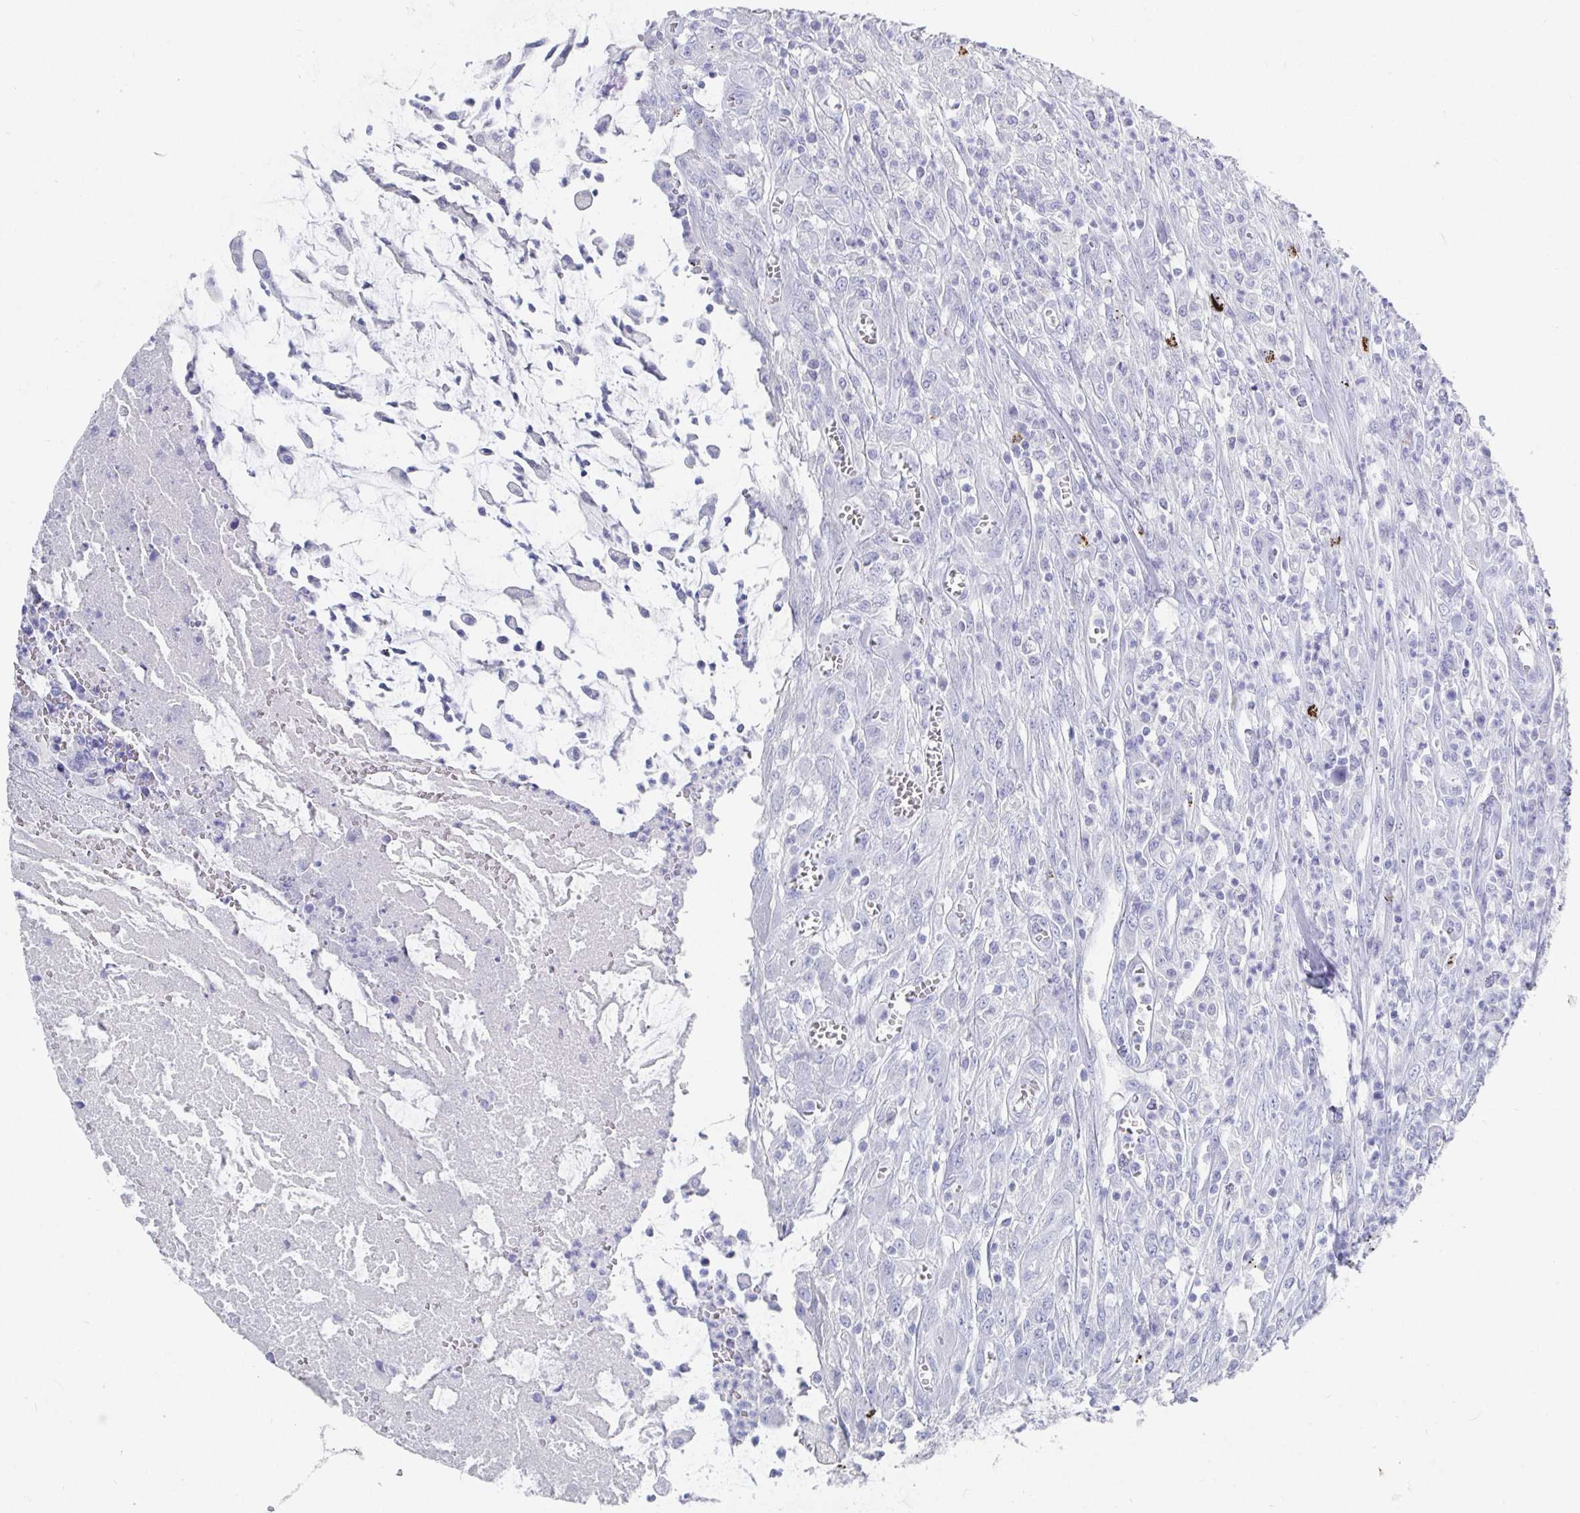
{"staining": {"intensity": "negative", "quantity": "none", "location": "none"}, "tissue": "colorectal cancer", "cell_type": "Tumor cells", "image_type": "cancer", "snomed": [{"axis": "morphology", "description": "Adenocarcinoma, NOS"}, {"axis": "topography", "description": "Colon"}], "caption": "Immunohistochemical staining of human colorectal adenocarcinoma displays no significant expression in tumor cells. (Brightfield microscopy of DAB IHC at high magnification).", "gene": "GRIA1", "patient": {"sex": "male", "age": 65}}